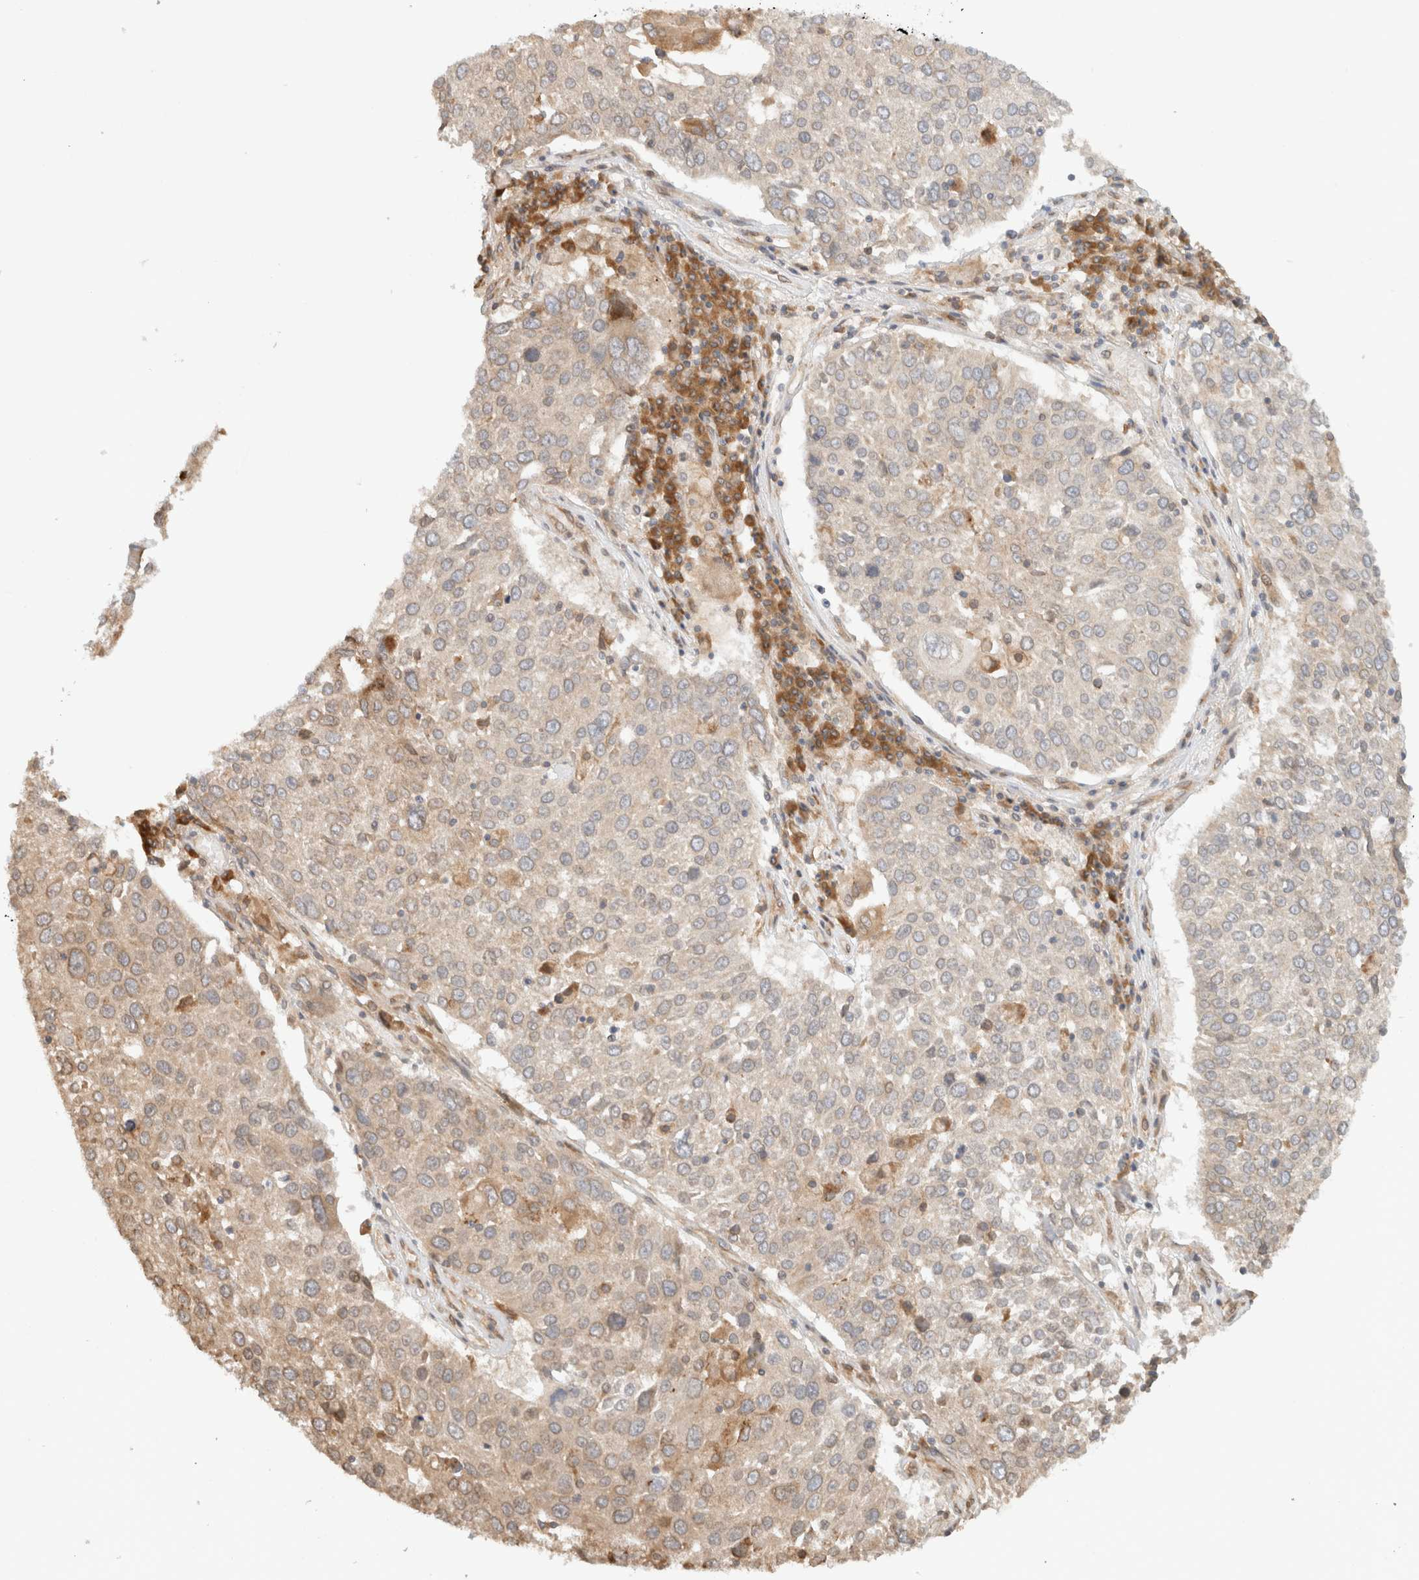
{"staining": {"intensity": "weak", "quantity": "25%-75%", "location": "cytoplasmic/membranous"}, "tissue": "lung cancer", "cell_type": "Tumor cells", "image_type": "cancer", "snomed": [{"axis": "morphology", "description": "Squamous cell carcinoma, NOS"}, {"axis": "topography", "description": "Lung"}], "caption": "The micrograph reveals a brown stain indicating the presence of a protein in the cytoplasmic/membranous of tumor cells in lung cancer (squamous cell carcinoma). (Brightfield microscopy of DAB IHC at high magnification).", "gene": "ARFGEF2", "patient": {"sex": "male", "age": 65}}